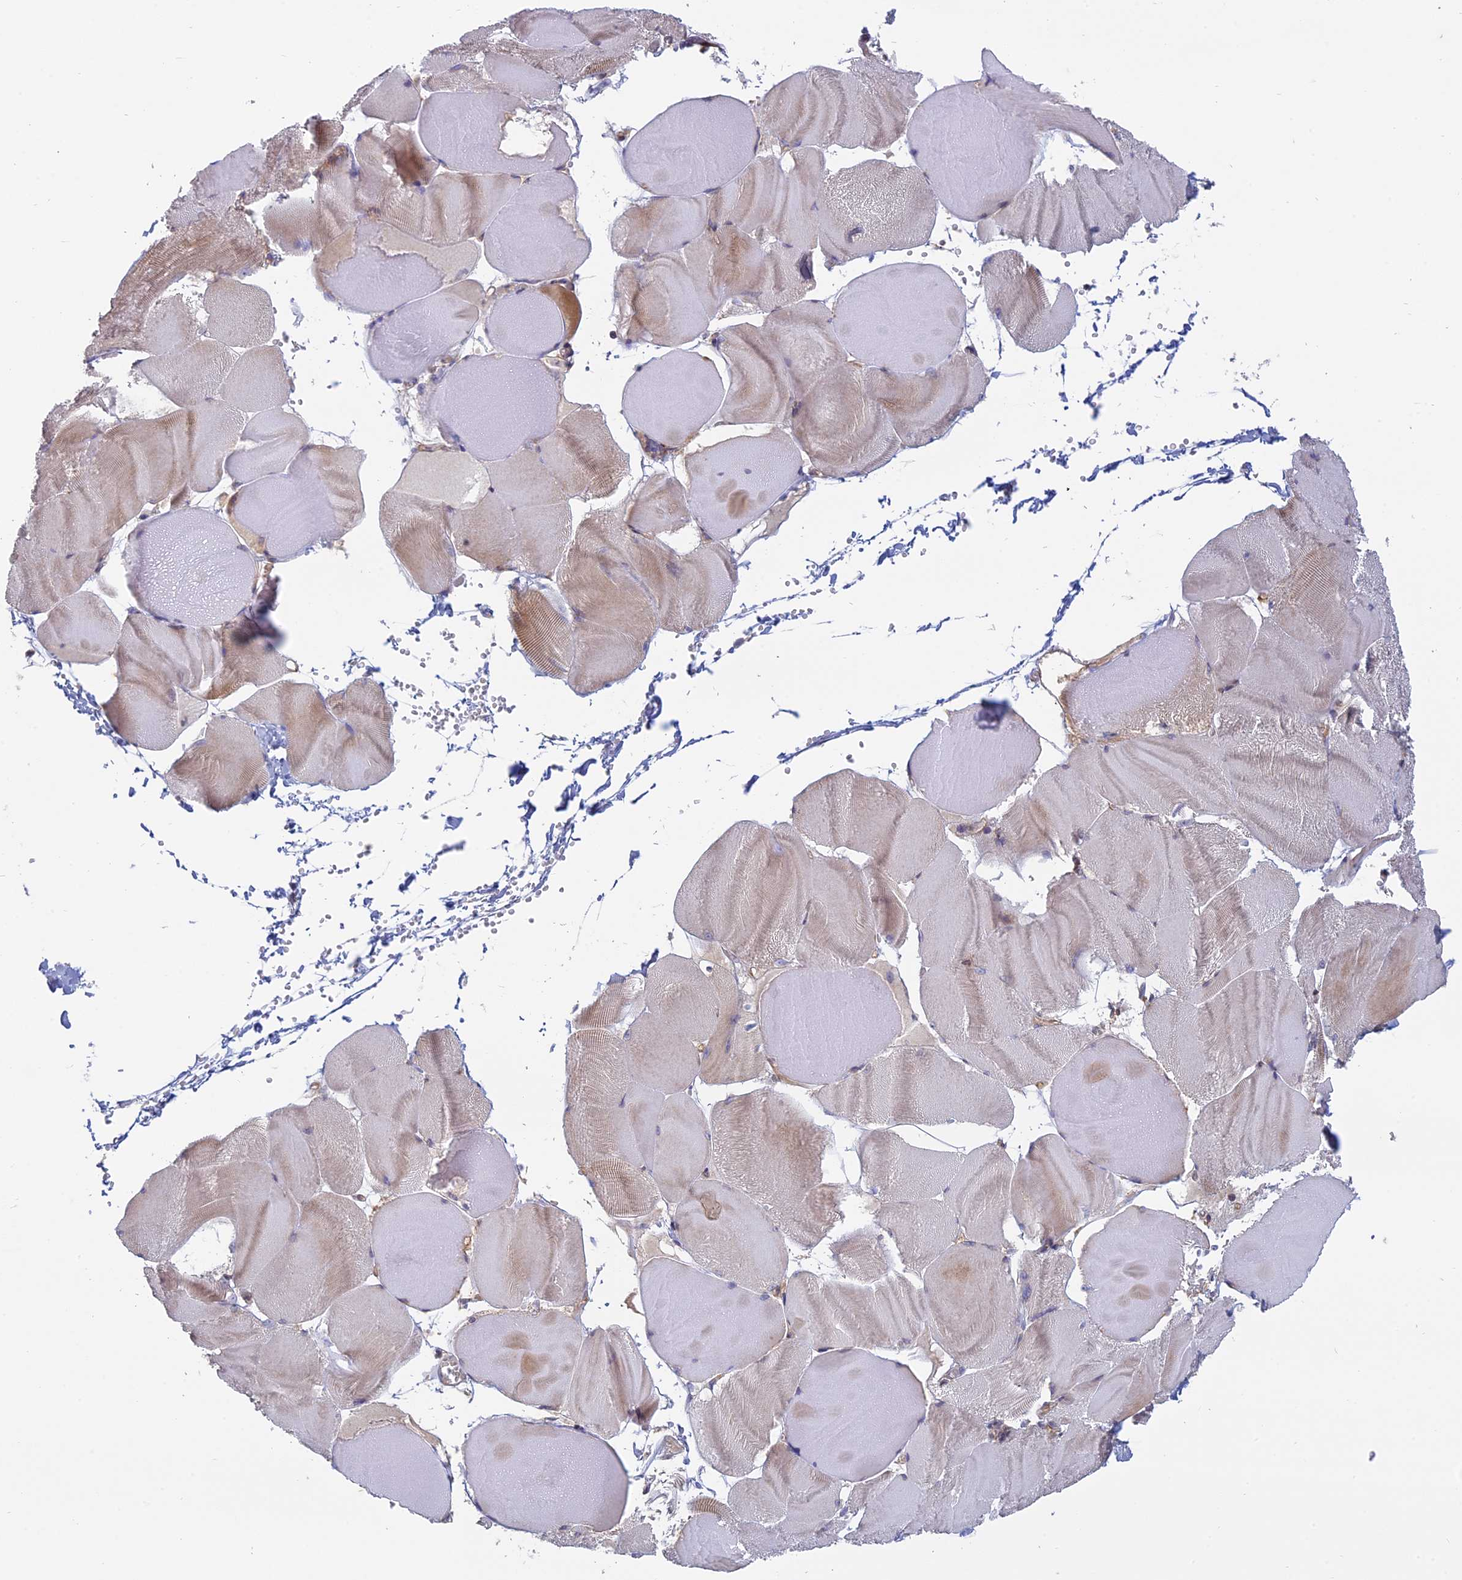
{"staining": {"intensity": "moderate", "quantity": "25%-75%", "location": "cytoplasmic/membranous"}, "tissue": "skeletal muscle", "cell_type": "Myocytes", "image_type": "normal", "snomed": [{"axis": "morphology", "description": "Normal tissue, NOS"}, {"axis": "morphology", "description": "Basal cell carcinoma"}, {"axis": "topography", "description": "Skeletal muscle"}], "caption": "Immunohistochemistry (IHC) staining of benign skeletal muscle, which displays medium levels of moderate cytoplasmic/membranous expression in about 25%-75% of myocytes indicating moderate cytoplasmic/membranous protein staining. The staining was performed using DAB (3,3'-diaminobenzidine) (brown) for protein detection and nuclei were counterstained in hematoxylin (blue).", "gene": "TMEM208", "patient": {"sex": "female", "age": 64}}